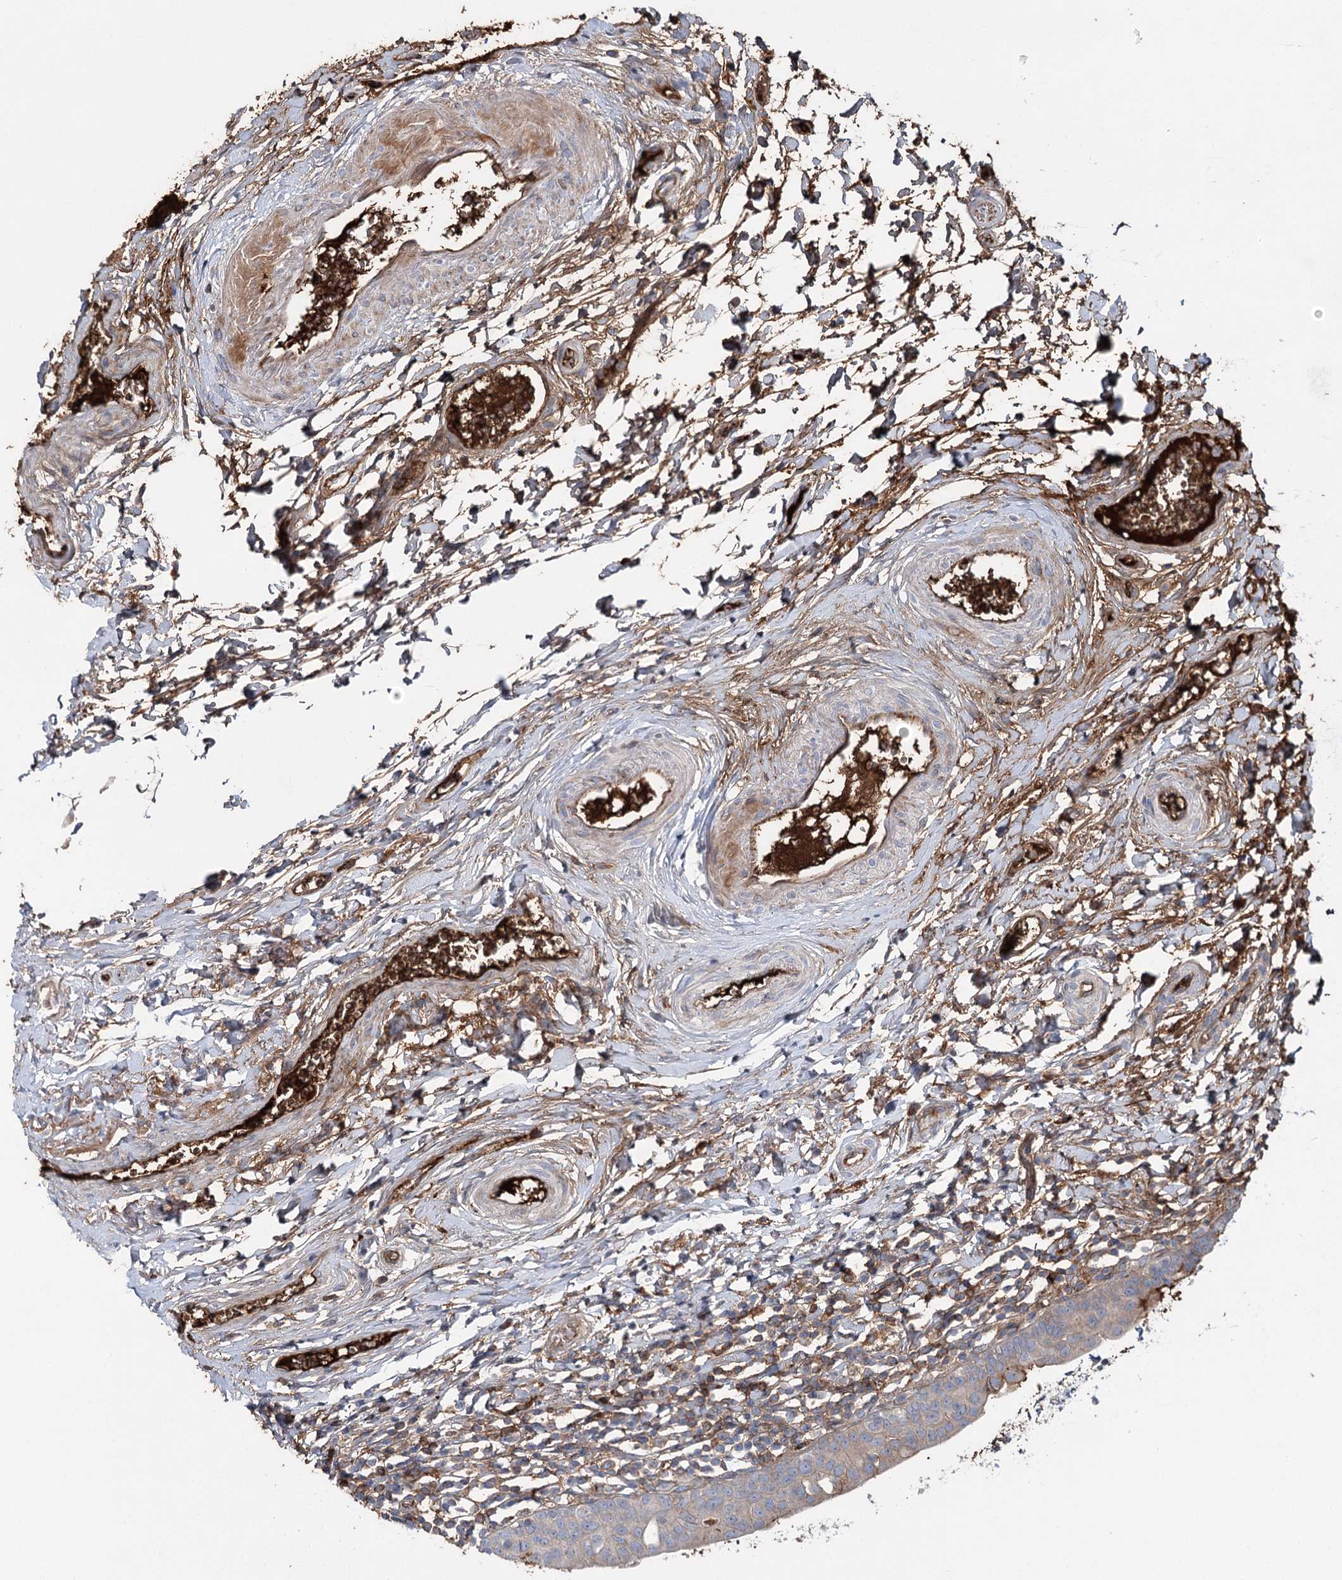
{"staining": {"intensity": "moderate", "quantity": "25%-75%", "location": "cytoplasmic/membranous"}, "tissue": "urinary bladder", "cell_type": "Urothelial cells", "image_type": "normal", "snomed": [{"axis": "morphology", "description": "Normal tissue, NOS"}, {"axis": "topography", "description": "Urinary bladder"}], "caption": "Immunohistochemistry (IHC) of unremarkable human urinary bladder demonstrates medium levels of moderate cytoplasmic/membranous positivity in about 25%-75% of urothelial cells.", "gene": "ALKBH8", "patient": {"sex": "male", "age": 83}}